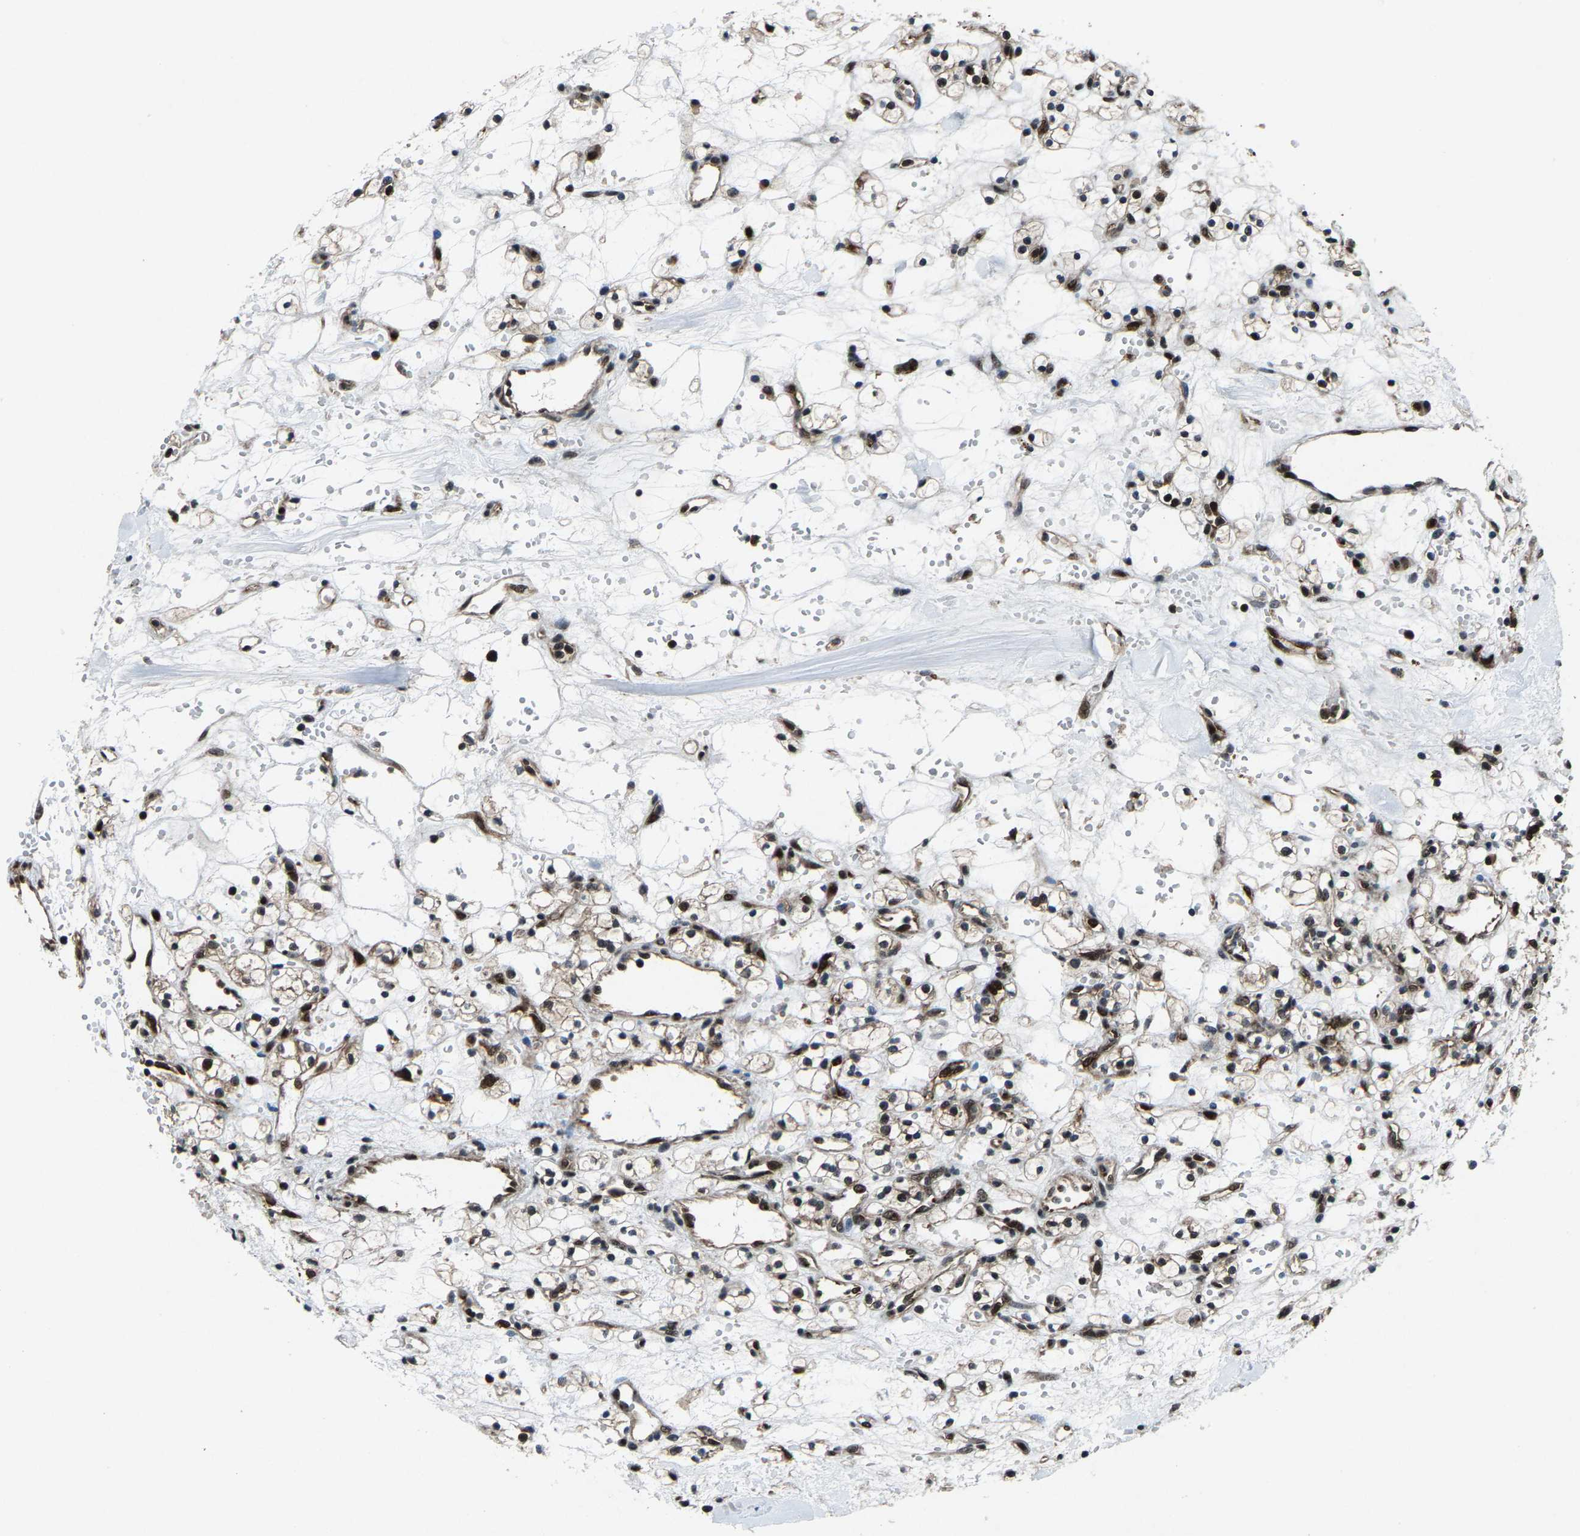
{"staining": {"intensity": "moderate", "quantity": "<25%", "location": "cytoplasmic/membranous,nuclear"}, "tissue": "renal cancer", "cell_type": "Tumor cells", "image_type": "cancer", "snomed": [{"axis": "morphology", "description": "Adenocarcinoma, NOS"}, {"axis": "topography", "description": "Kidney"}], "caption": "Immunohistochemistry (DAB) staining of adenocarcinoma (renal) exhibits moderate cytoplasmic/membranous and nuclear protein expression in approximately <25% of tumor cells.", "gene": "ATXN3", "patient": {"sex": "female", "age": 60}}